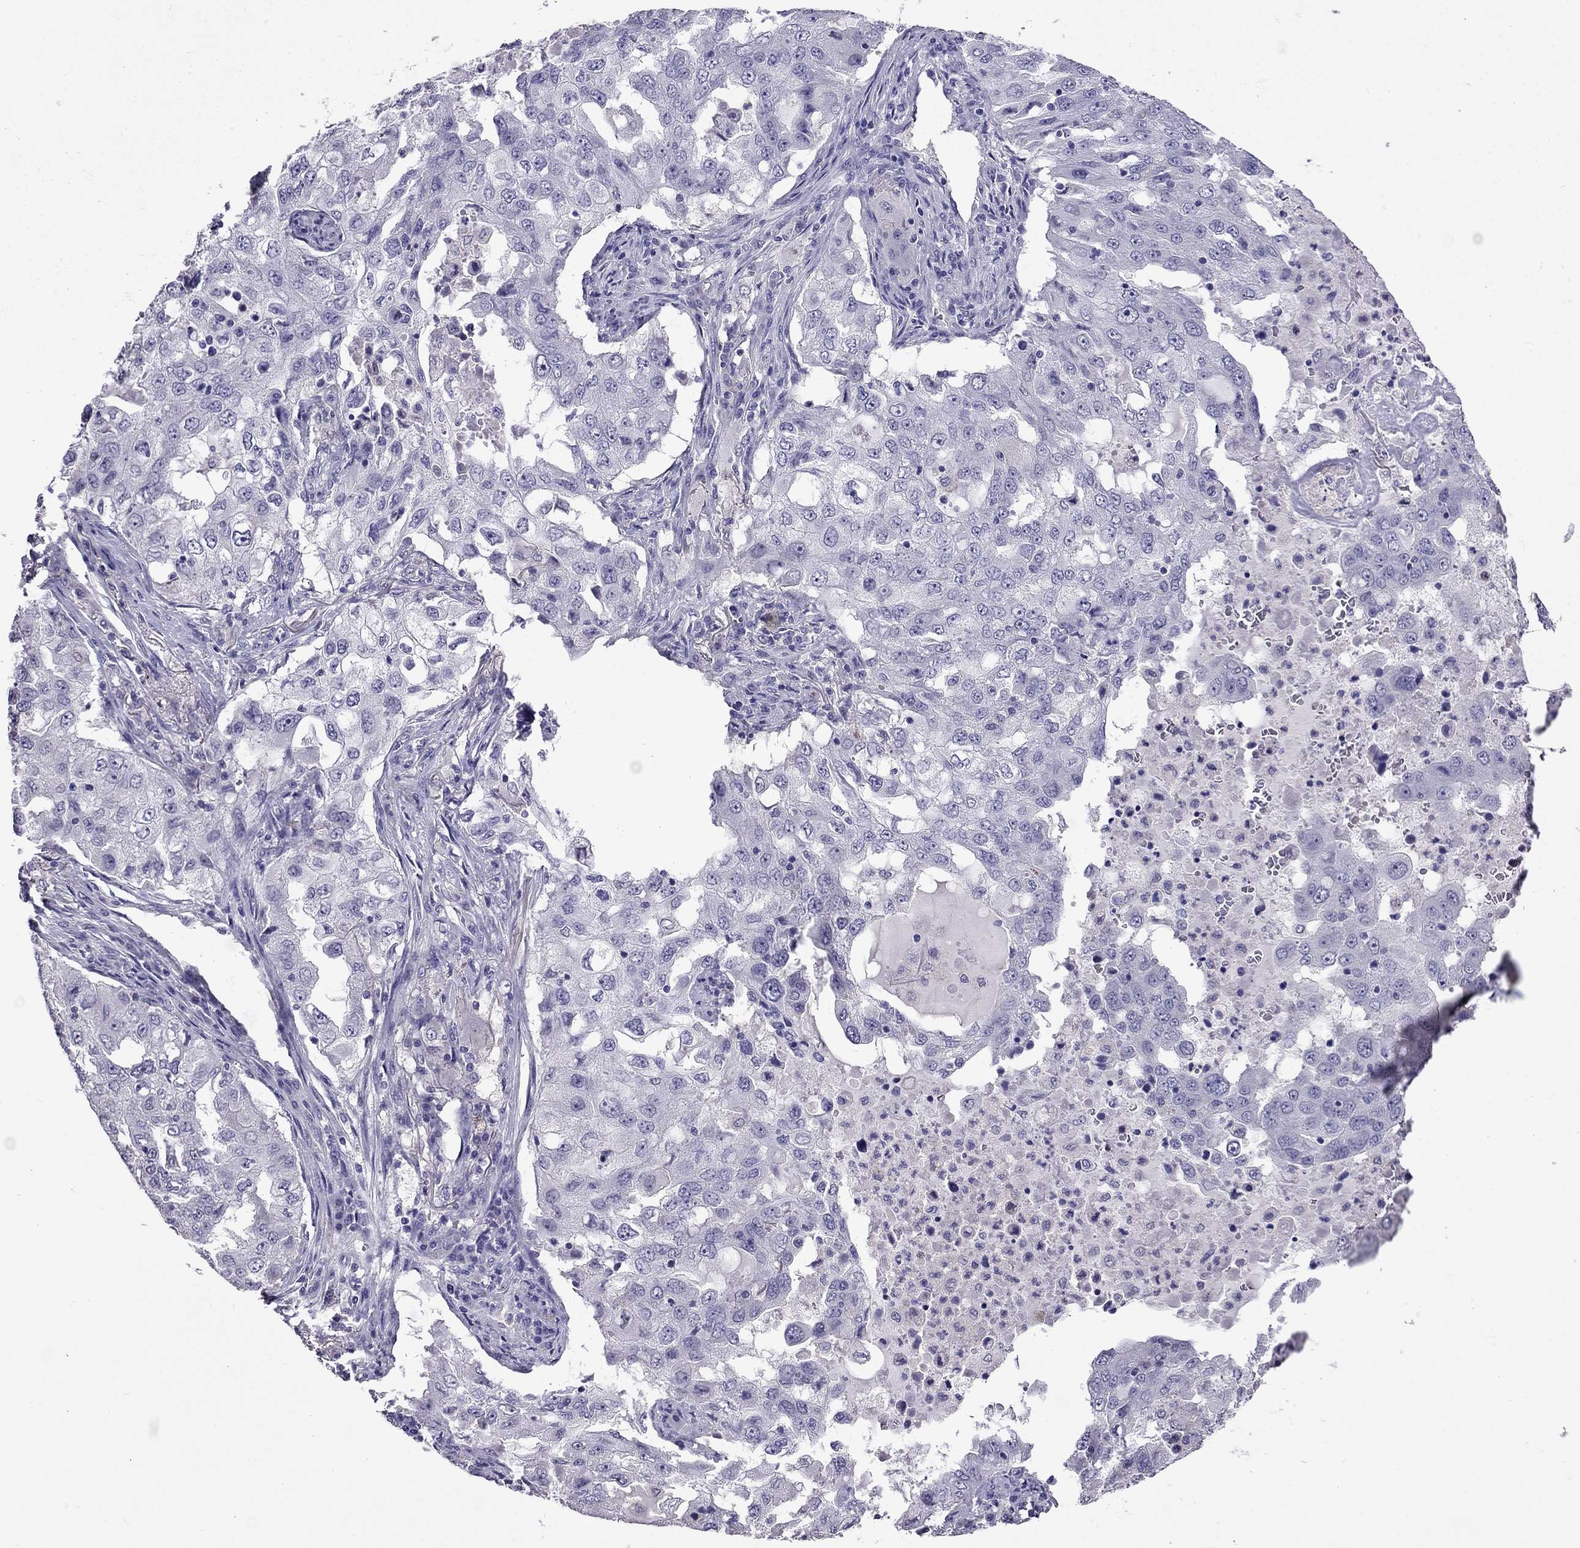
{"staining": {"intensity": "negative", "quantity": "none", "location": "none"}, "tissue": "lung cancer", "cell_type": "Tumor cells", "image_type": "cancer", "snomed": [{"axis": "morphology", "description": "Adenocarcinoma, NOS"}, {"axis": "topography", "description": "Lung"}], "caption": "Protein analysis of lung adenocarcinoma shows no significant expression in tumor cells.", "gene": "AQP9", "patient": {"sex": "female", "age": 61}}